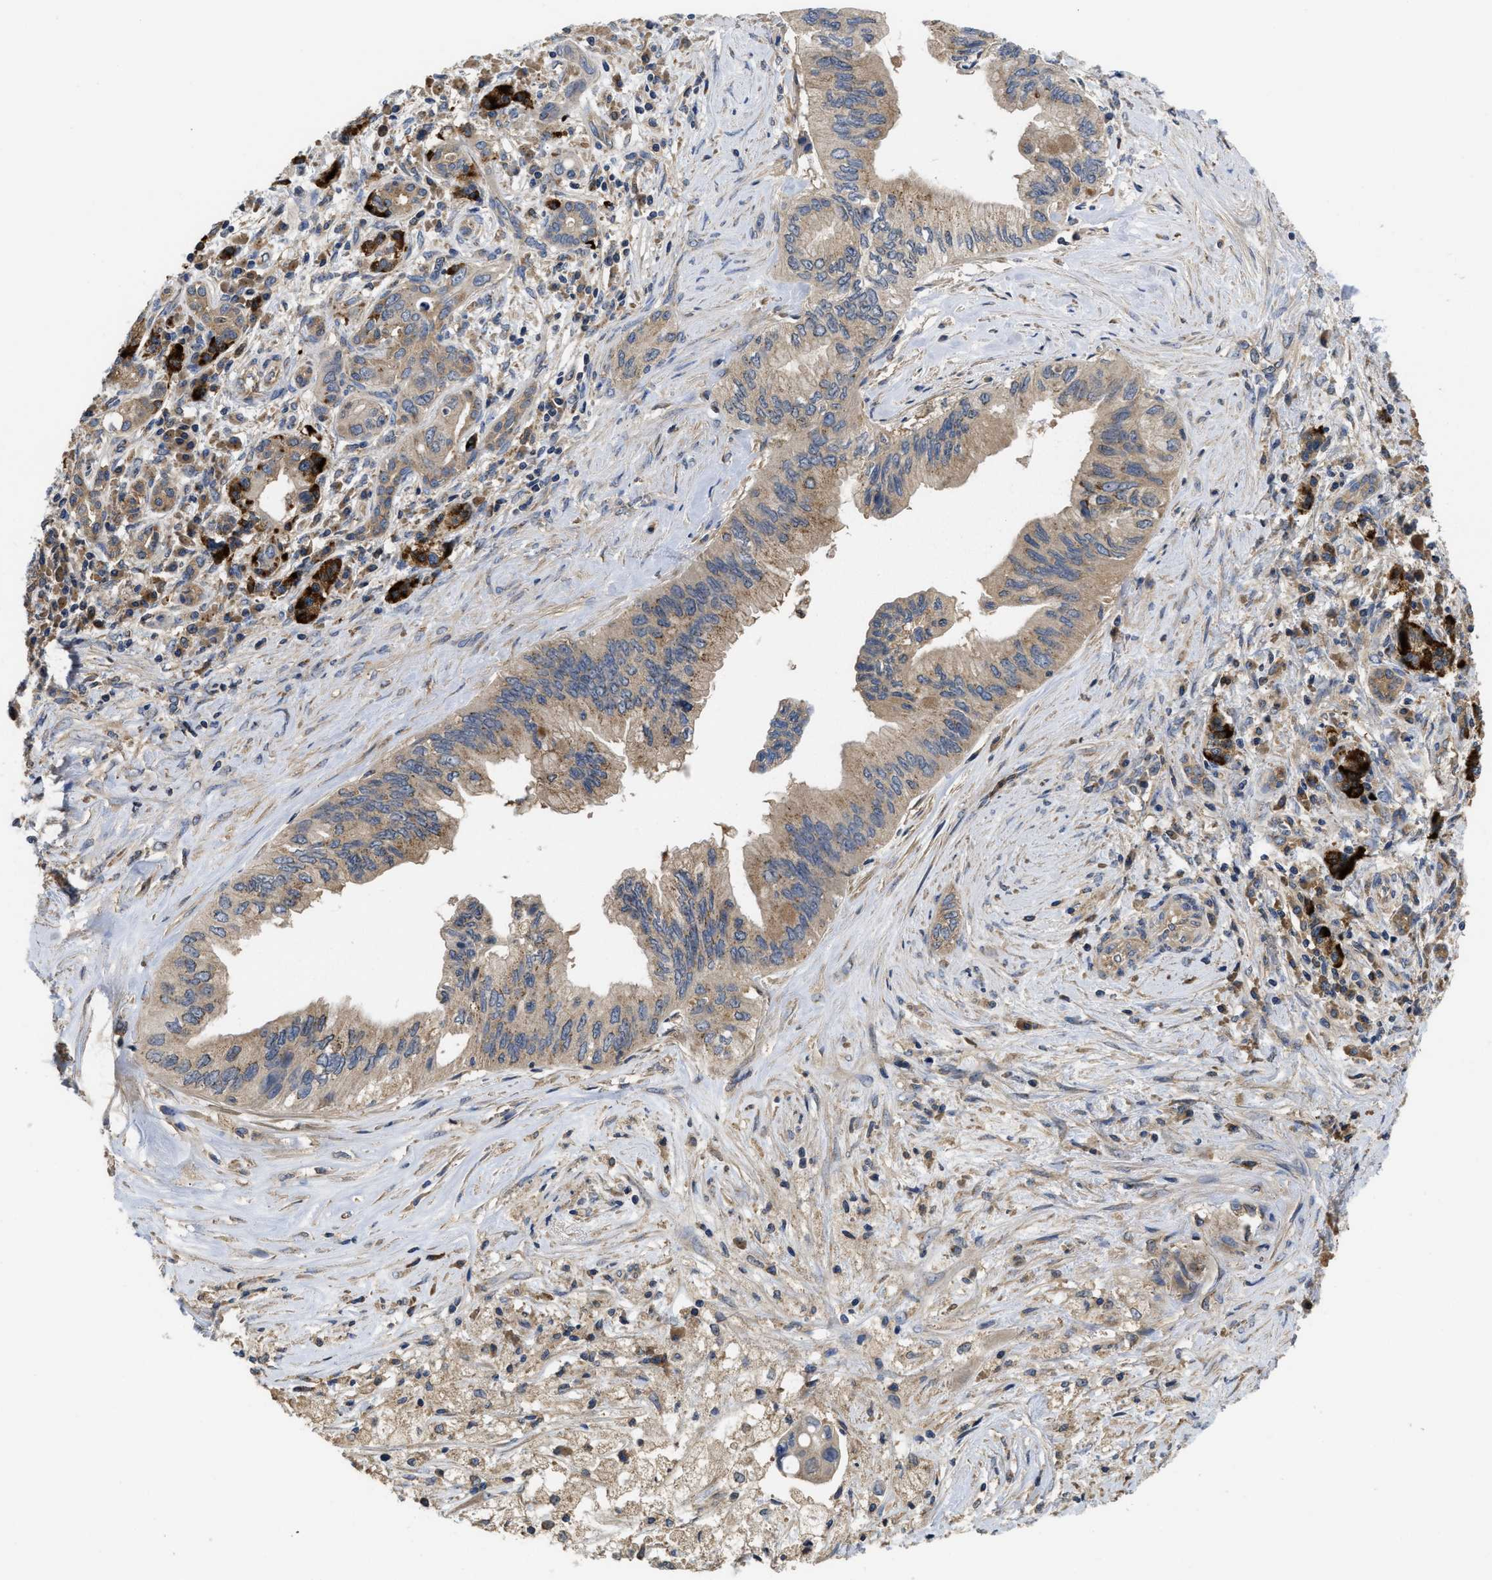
{"staining": {"intensity": "weak", "quantity": ">75%", "location": "cytoplasmic/membranous"}, "tissue": "pancreatic cancer", "cell_type": "Tumor cells", "image_type": "cancer", "snomed": [{"axis": "morphology", "description": "Adenocarcinoma, NOS"}, {"axis": "topography", "description": "Pancreas"}], "caption": "Adenocarcinoma (pancreatic) was stained to show a protein in brown. There is low levels of weak cytoplasmic/membranous staining in about >75% of tumor cells.", "gene": "RNF216", "patient": {"sex": "female", "age": 73}}